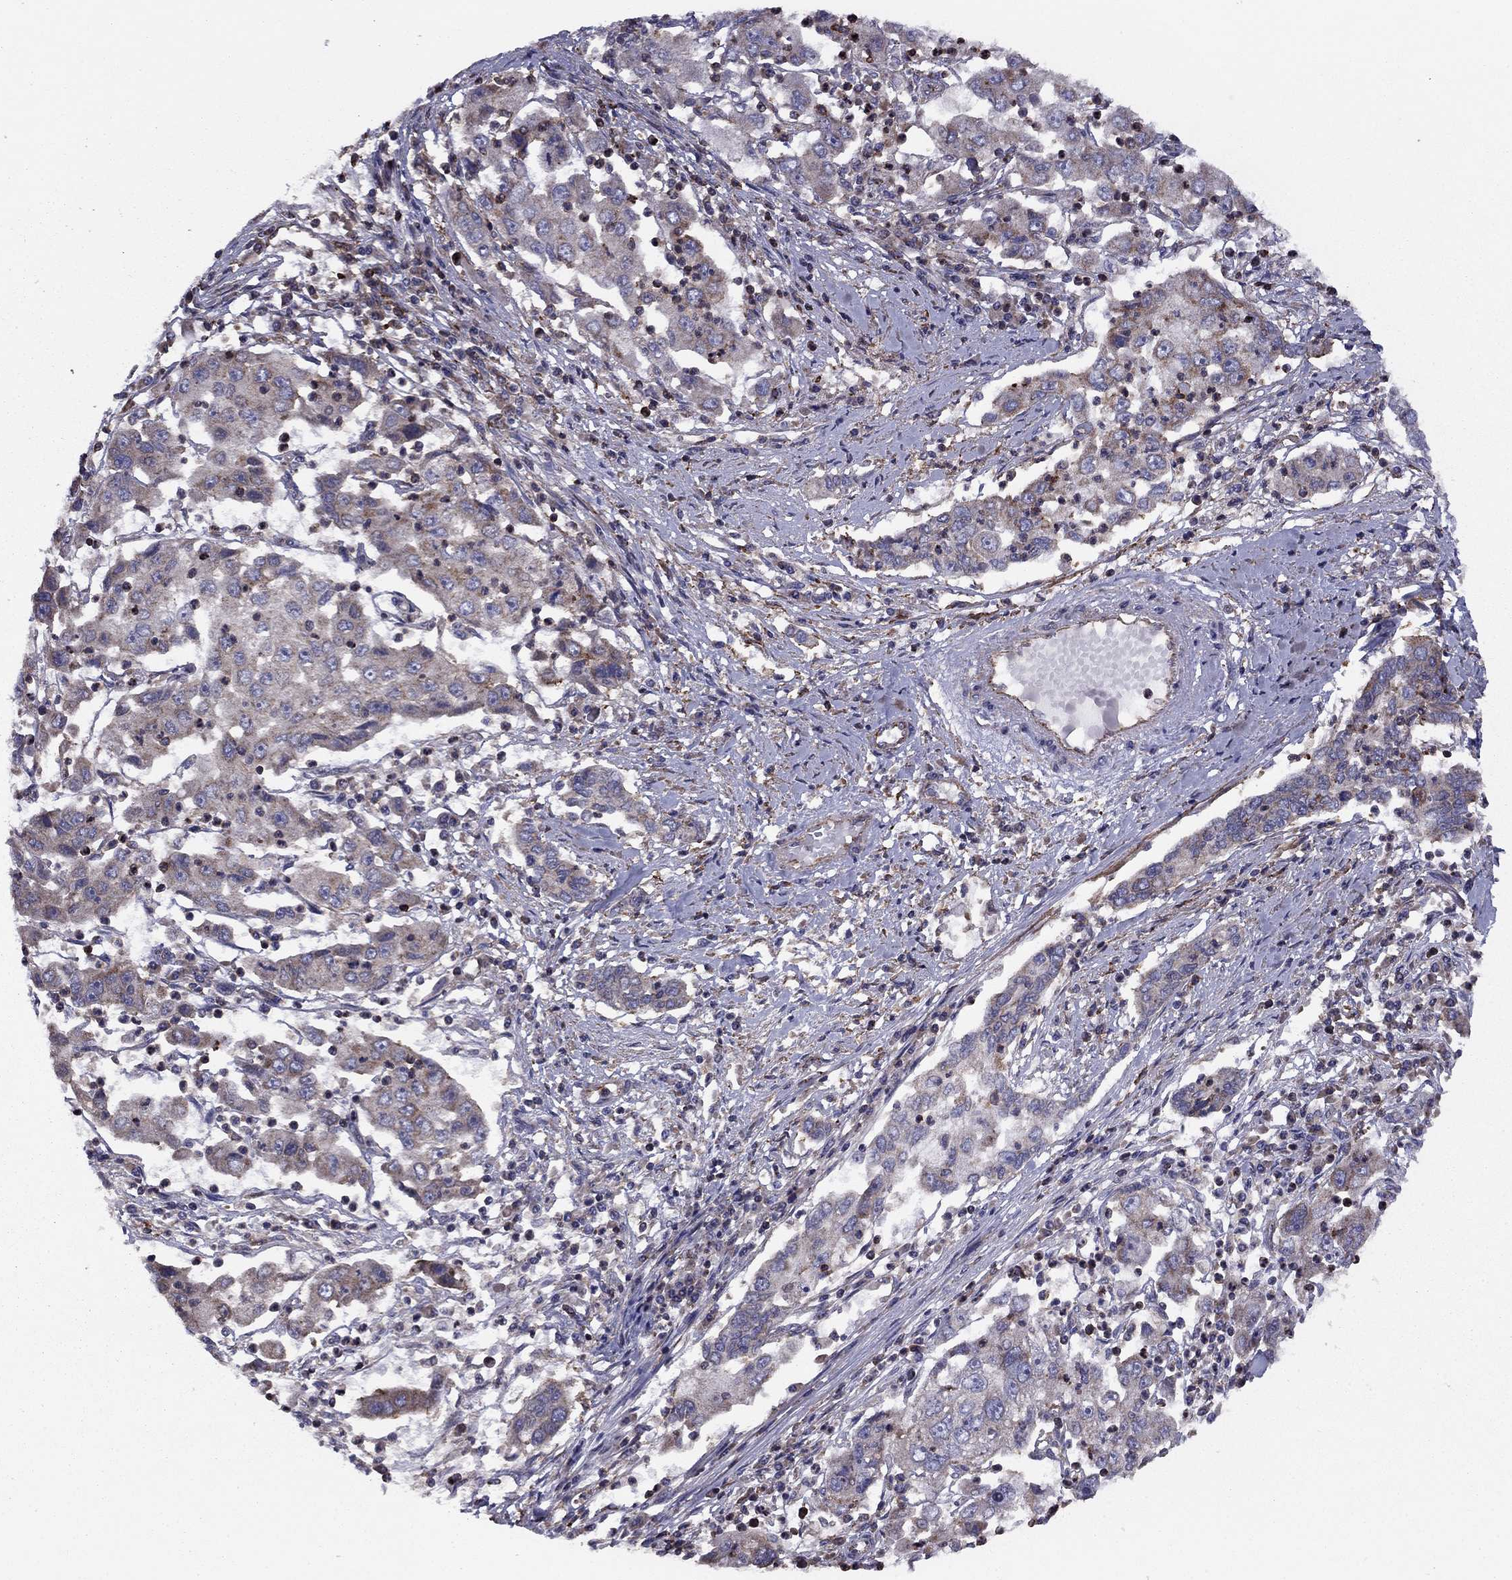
{"staining": {"intensity": "weak", "quantity": "25%-75%", "location": "cytoplasmic/membranous"}, "tissue": "cervical cancer", "cell_type": "Tumor cells", "image_type": "cancer", "snomed": [{"axis": "morphology", "description": "Squamous cell carcinoma, NOS"}, {"axis": "topography", "description": "Cervix"}], "caption": "Cervical cancer was stained to show a protein in brown. There is low levels of weak cytoplasmic/membranous expression in about 25%-75% of tumor cells.", "gene": "ALG6", "patient": {"sex": "female", "age": 36}}